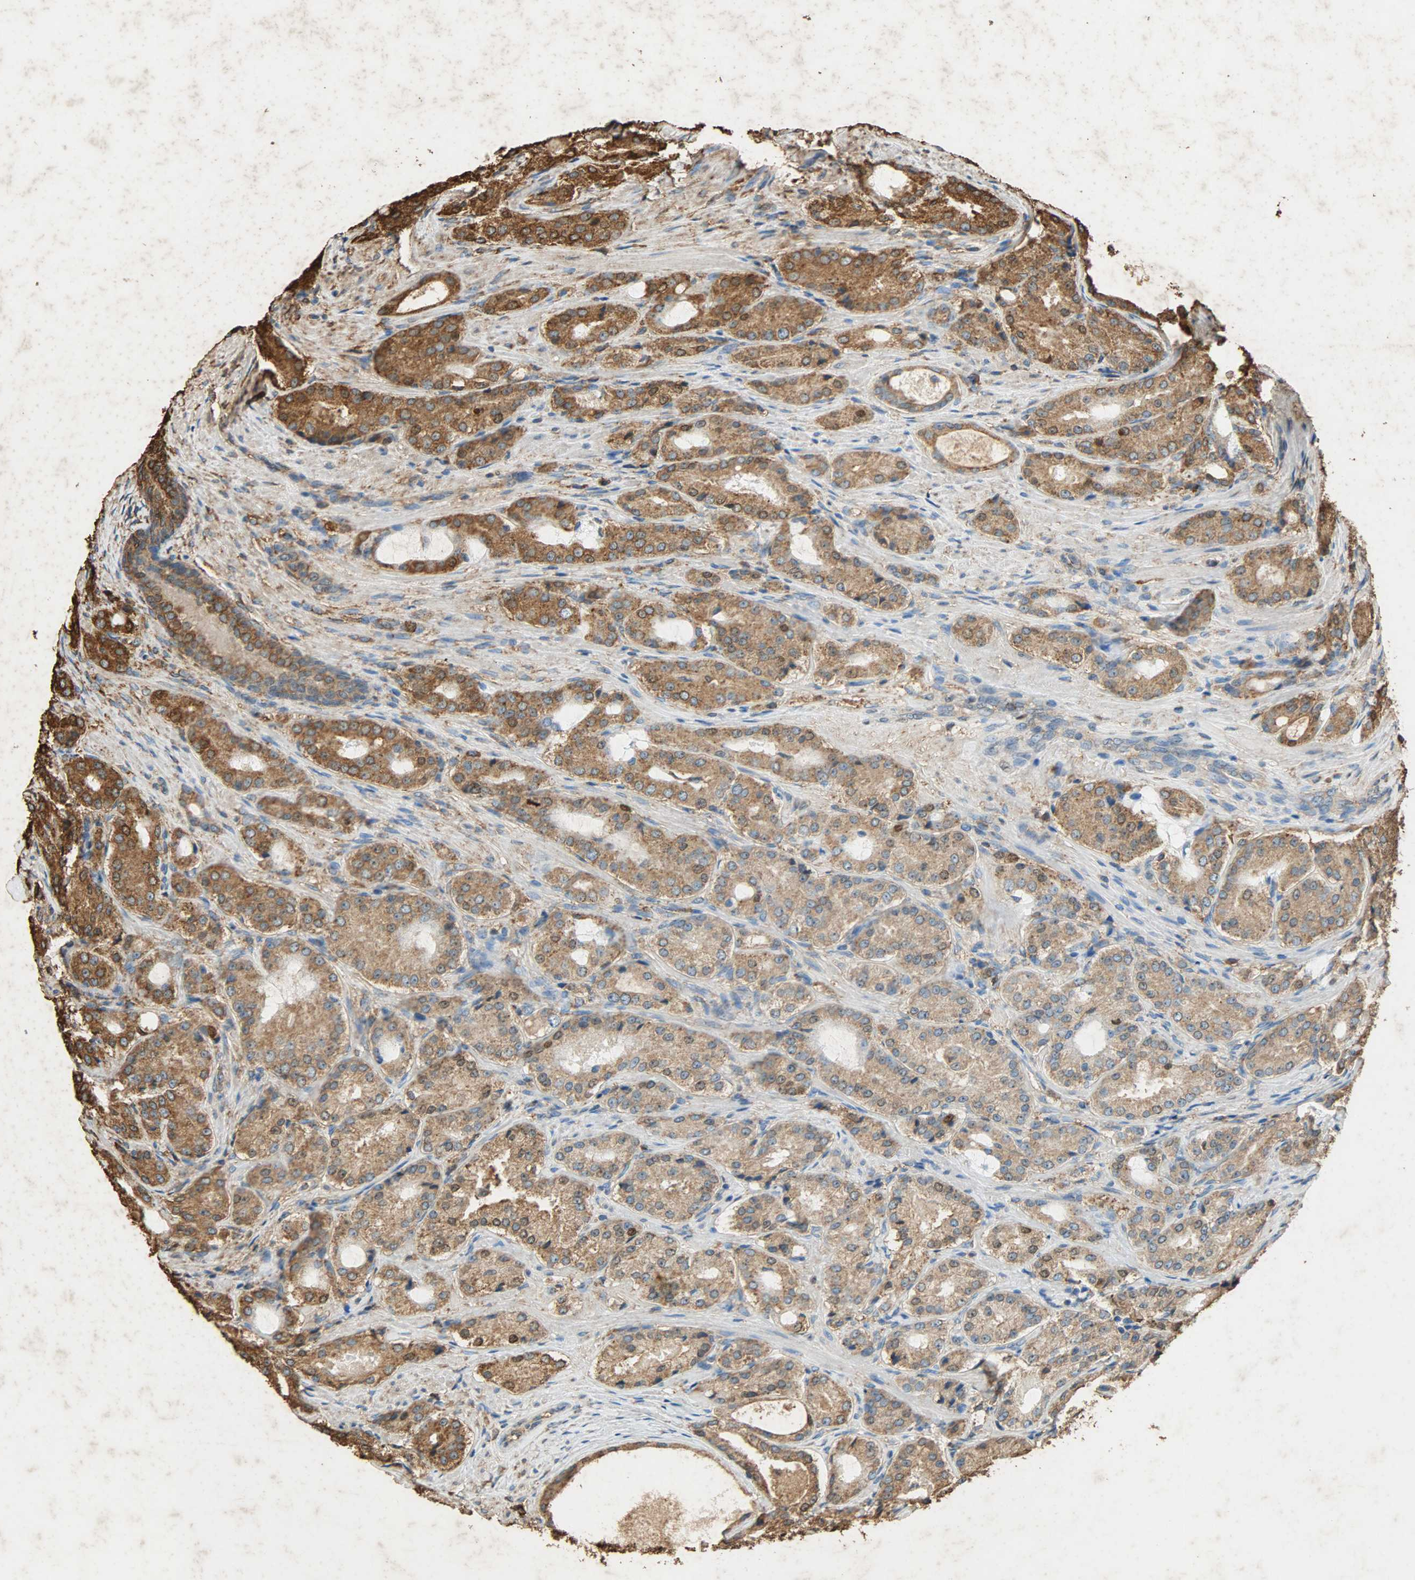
{"staining": {"intensity": "moderate", "quantity": ">75%", "location": "cytoplasmic/membranous"}, "tissue": "prostate cancer", "cell_type": "Tumor cells", "image_type": "cancer", "snomed": [{"axis": "morphology", "description": "Adenocarcinoma, High grade"}, {"axis": "topography", "description": "Prostate"}], "caption": "Prostate adenocarcinoma (high-grade) was stained to show a protein in brown. There is medium levels of moderate cytoplasmic/membranous expression in approximately >75% of tumor cells. The staining was performed using DAB to visualize the protein expression in brown, while the nuclei were stained in blue with hematoxylin (Magnification: 20x).", "gene": "HSP90B1", "patient": {"sex": "male", "age": 72}}